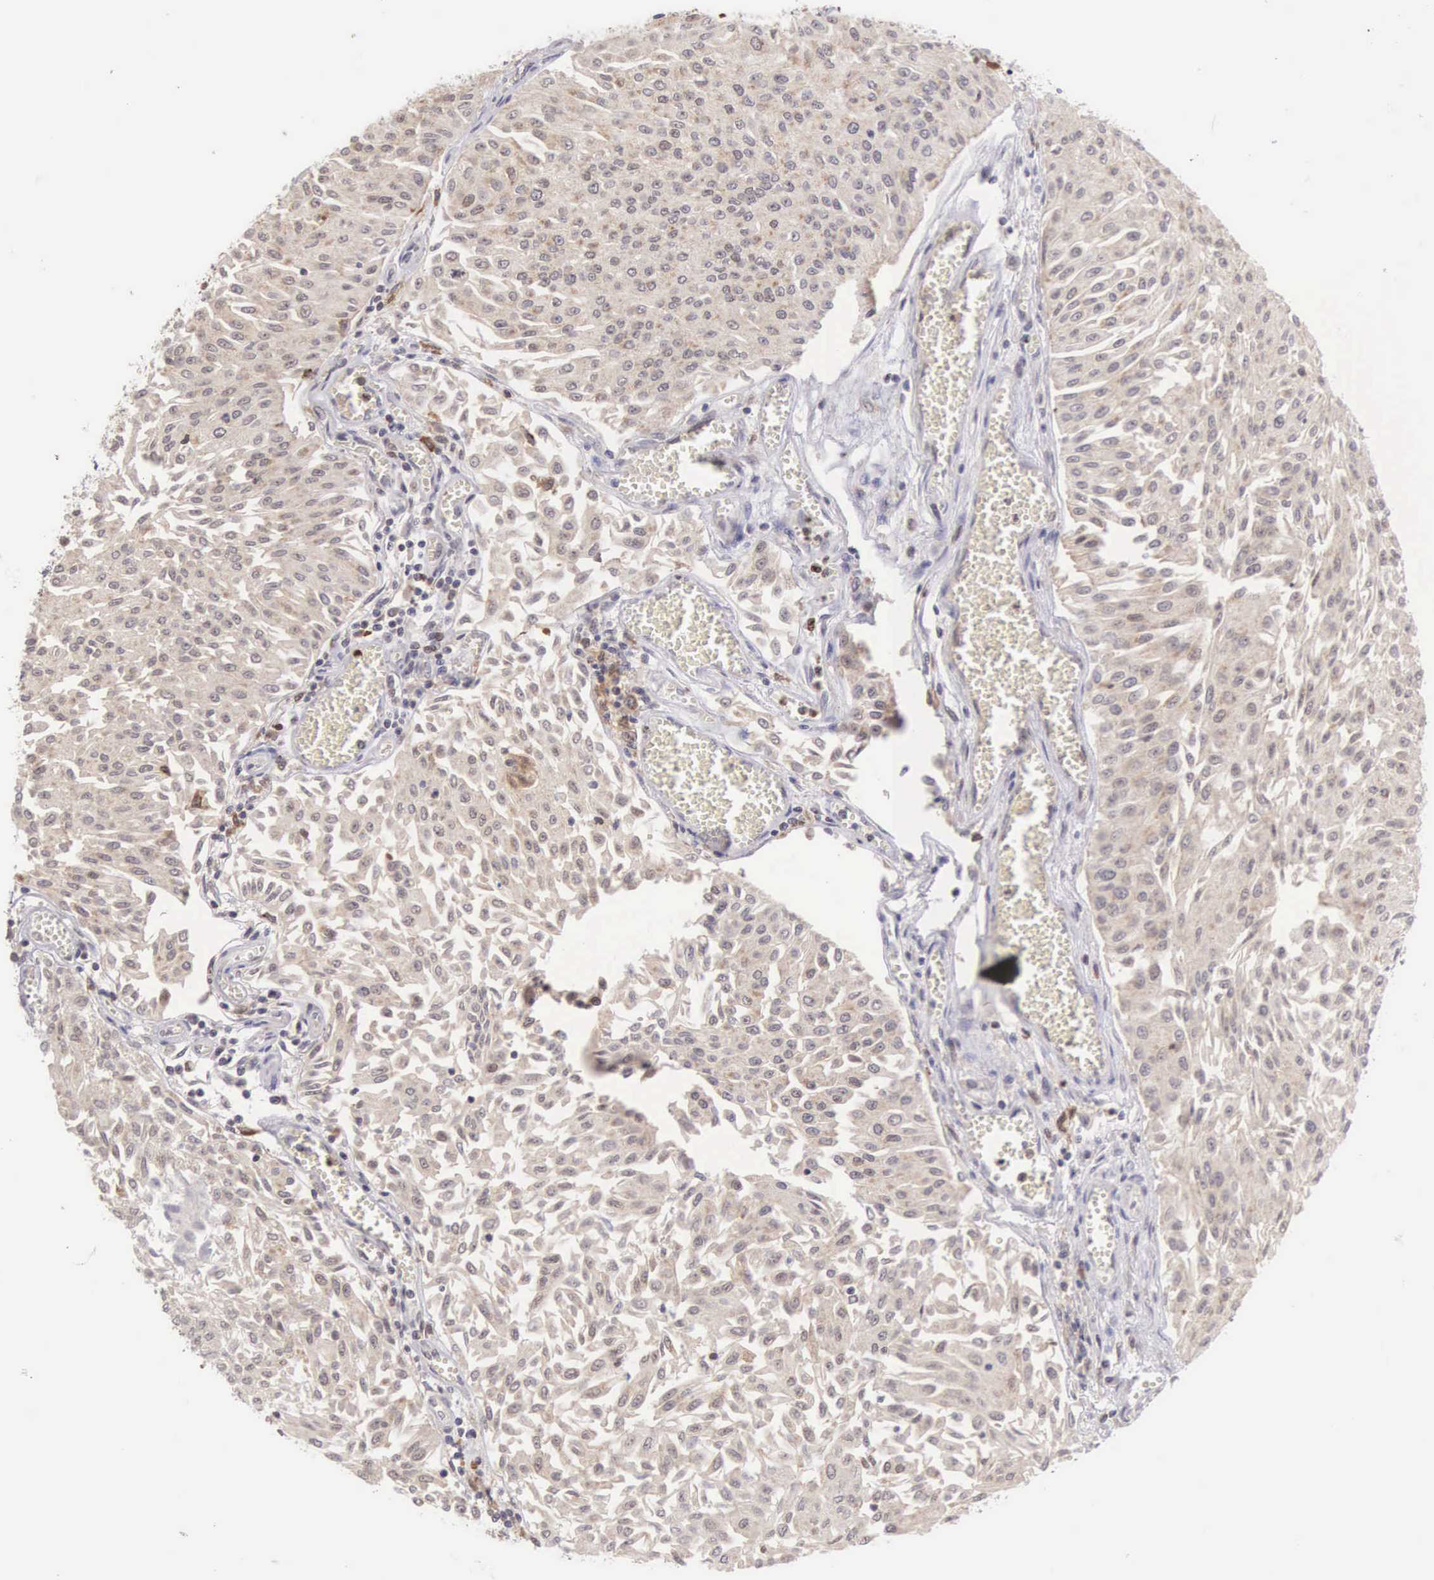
{"staining": {"intensity": "negative", "quantity": "none", "location": "none"}, "tissue": "urothelial cancer", "cell_type": "Tumor cells", "image_type": "cancer", "snomed": [{"axis": "morphology", "description": "Urothelial carcinoma, Low grade"}, {"axis": "topography", "description": "Urinary bladder"}], "caption": "Tumor cells show no significant protein expression in urothelial carcinoma (low-grade).", "gene": "GRK3", "patient": {"sex": "male", "age": 86}}